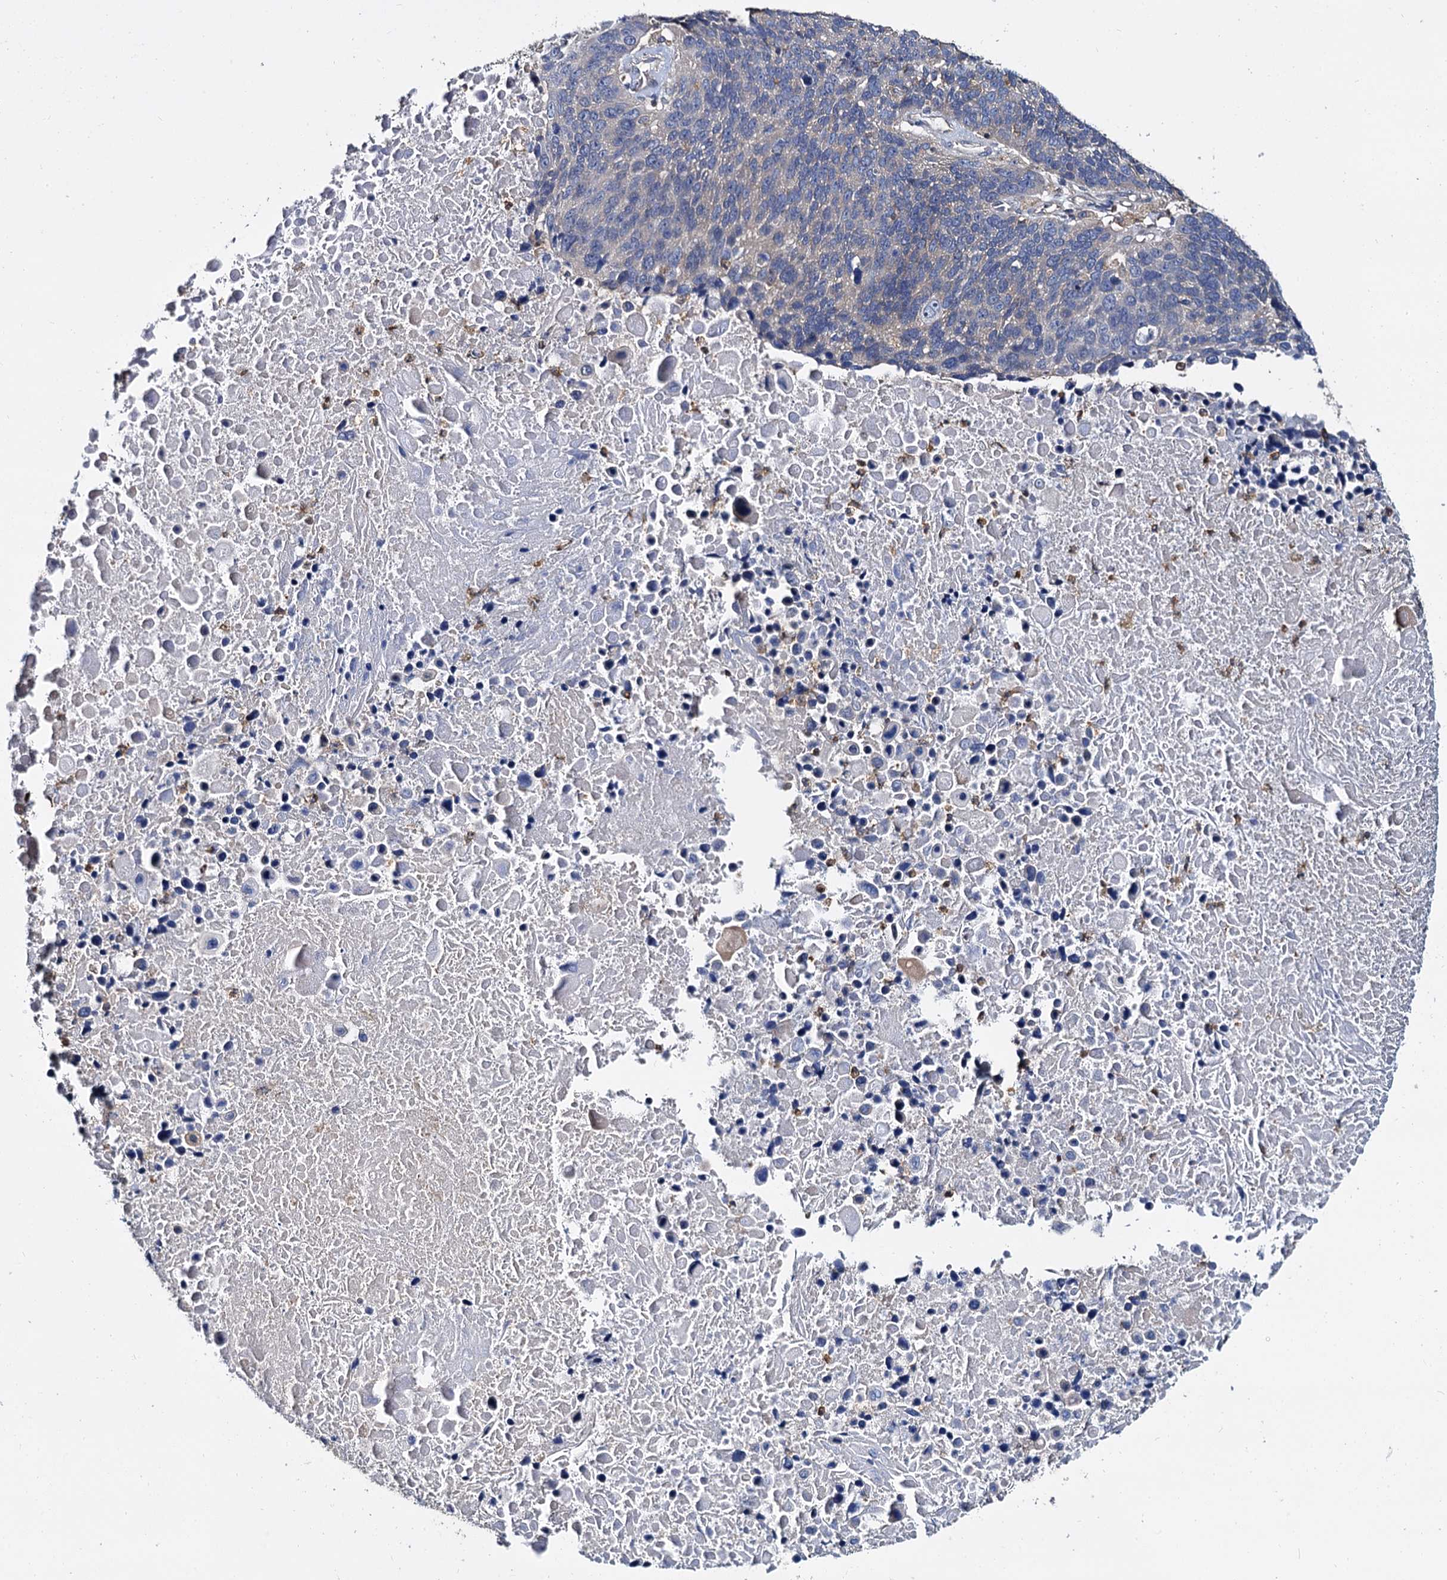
{"staining": {"intensity": "negative", "quantity": "none", "location": "none"}, "tissue": "lung cancer", "cell_type": "Tumor cells", "image_type": "cancer", "snomed": [{"axis": "morphology", "description": "Normal tissue, NOS"}, {"axis": "morphology", "description": "Squamous cell carcinoma, NOS"}, {"axis": "topography", "description": "Lymph node"}, {"axis": "topography", "description": "Lung"}], "caption": "Immunohistochemical staining of lung squamous cell carcinoma exhibits no significant positivity in tumor cells. (DAB (3,3'-diaminobenzidine) immunohistochemistry with hematoxylin counter stain).", "gene": "ANKRD13A", "patient": {"sex": "male", "age": 66}}